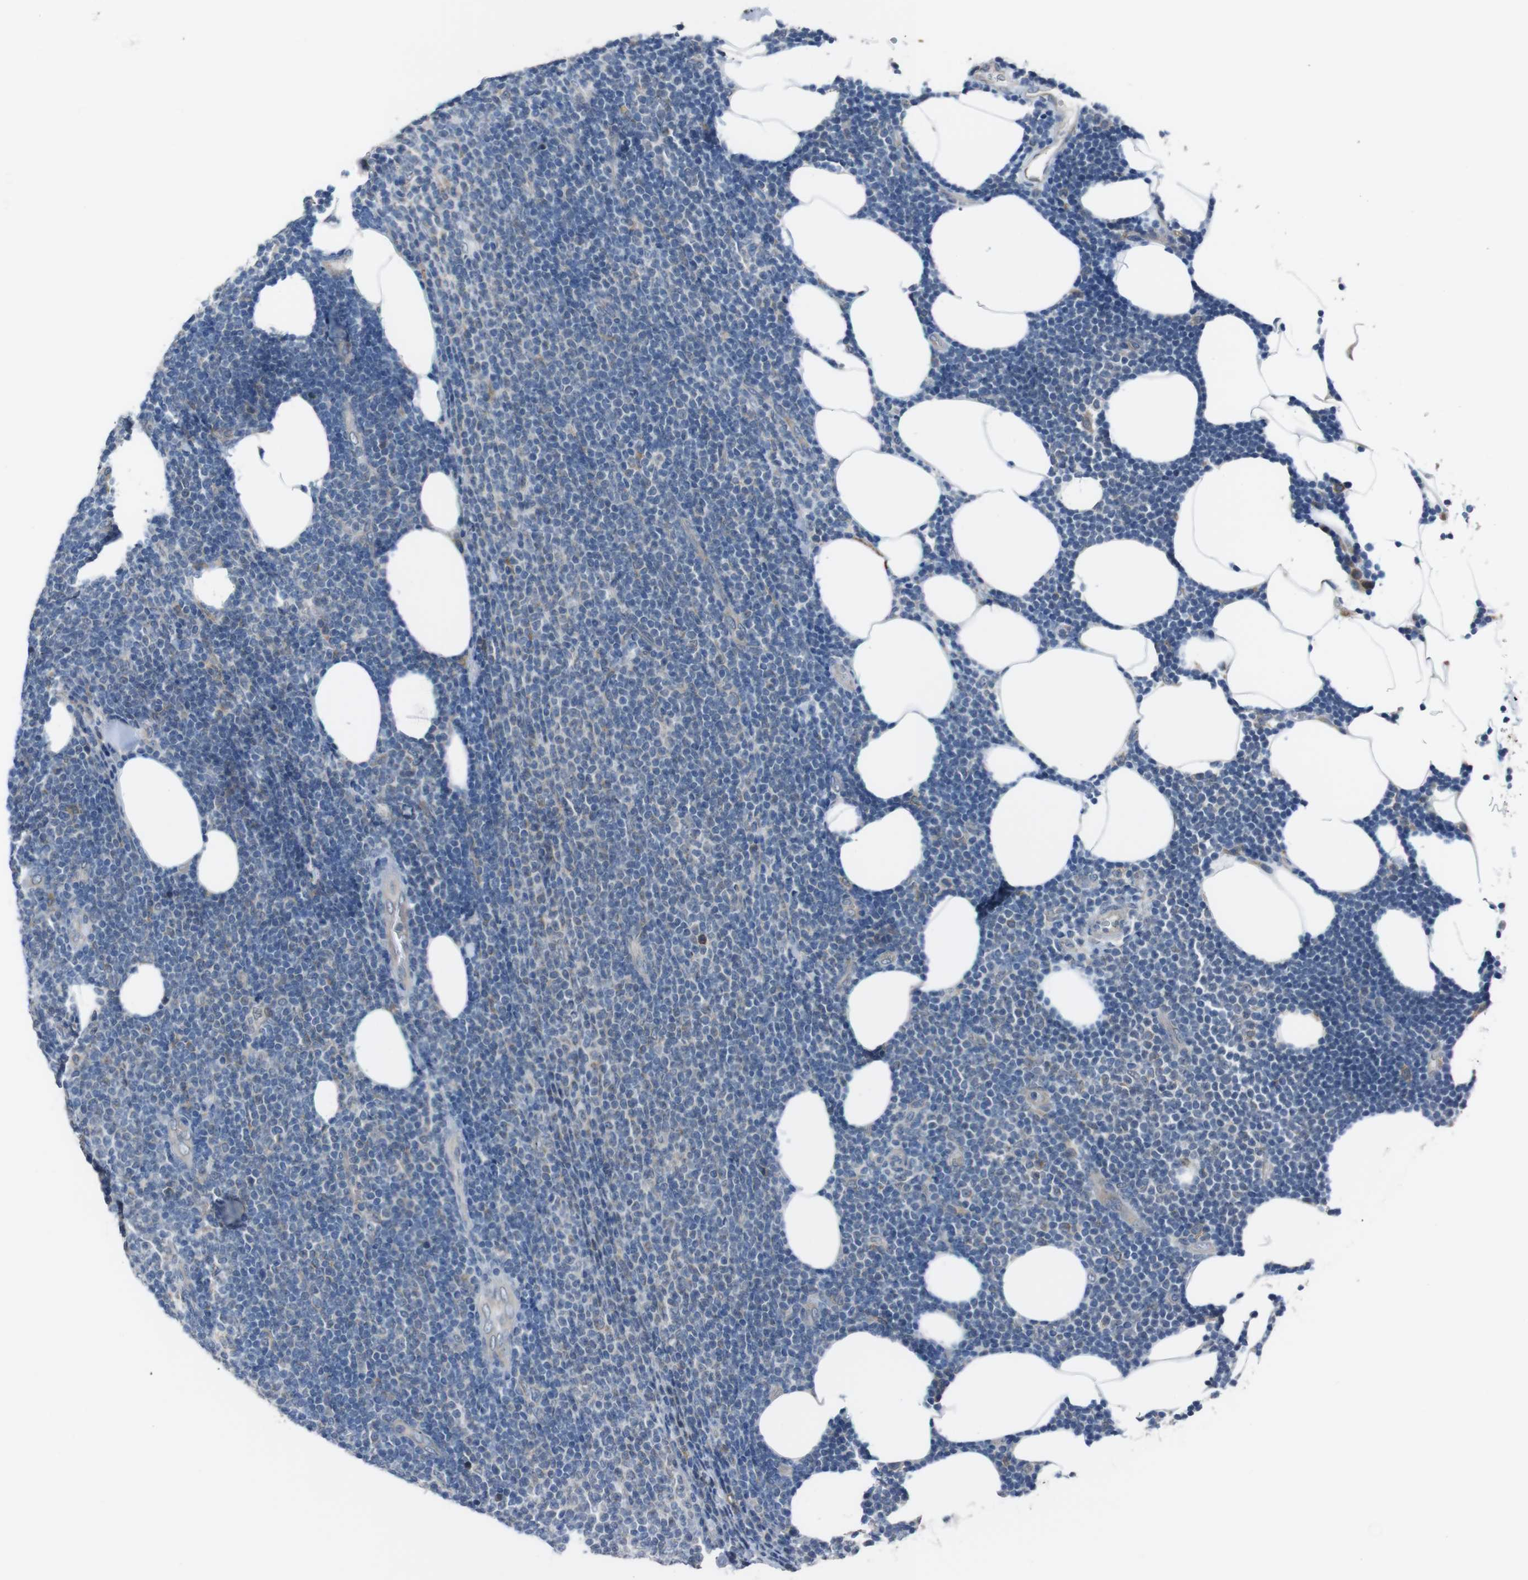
{"staining": {"intensity": "negative", "quantity": "none", "location": "none"}, "tissue": "lymphoma", "cell_type": "Tumor cells", "image_type": "cancer", "snomed": [{"axis": "morphology", "description": "Malignant lymphoma, non-Hodgkin's type, Low grade"}, {"axis": "topography", "description": "Lymph node"}], "caption": "The histopathology image demonstrates no staining of tumor cells in lymphoma. (DAB (3,3'-diaminobenzidine) immunohistochemistry, high magnification).", "gene": "CDH22", "patient": {"sex": "male", "age": 66}}